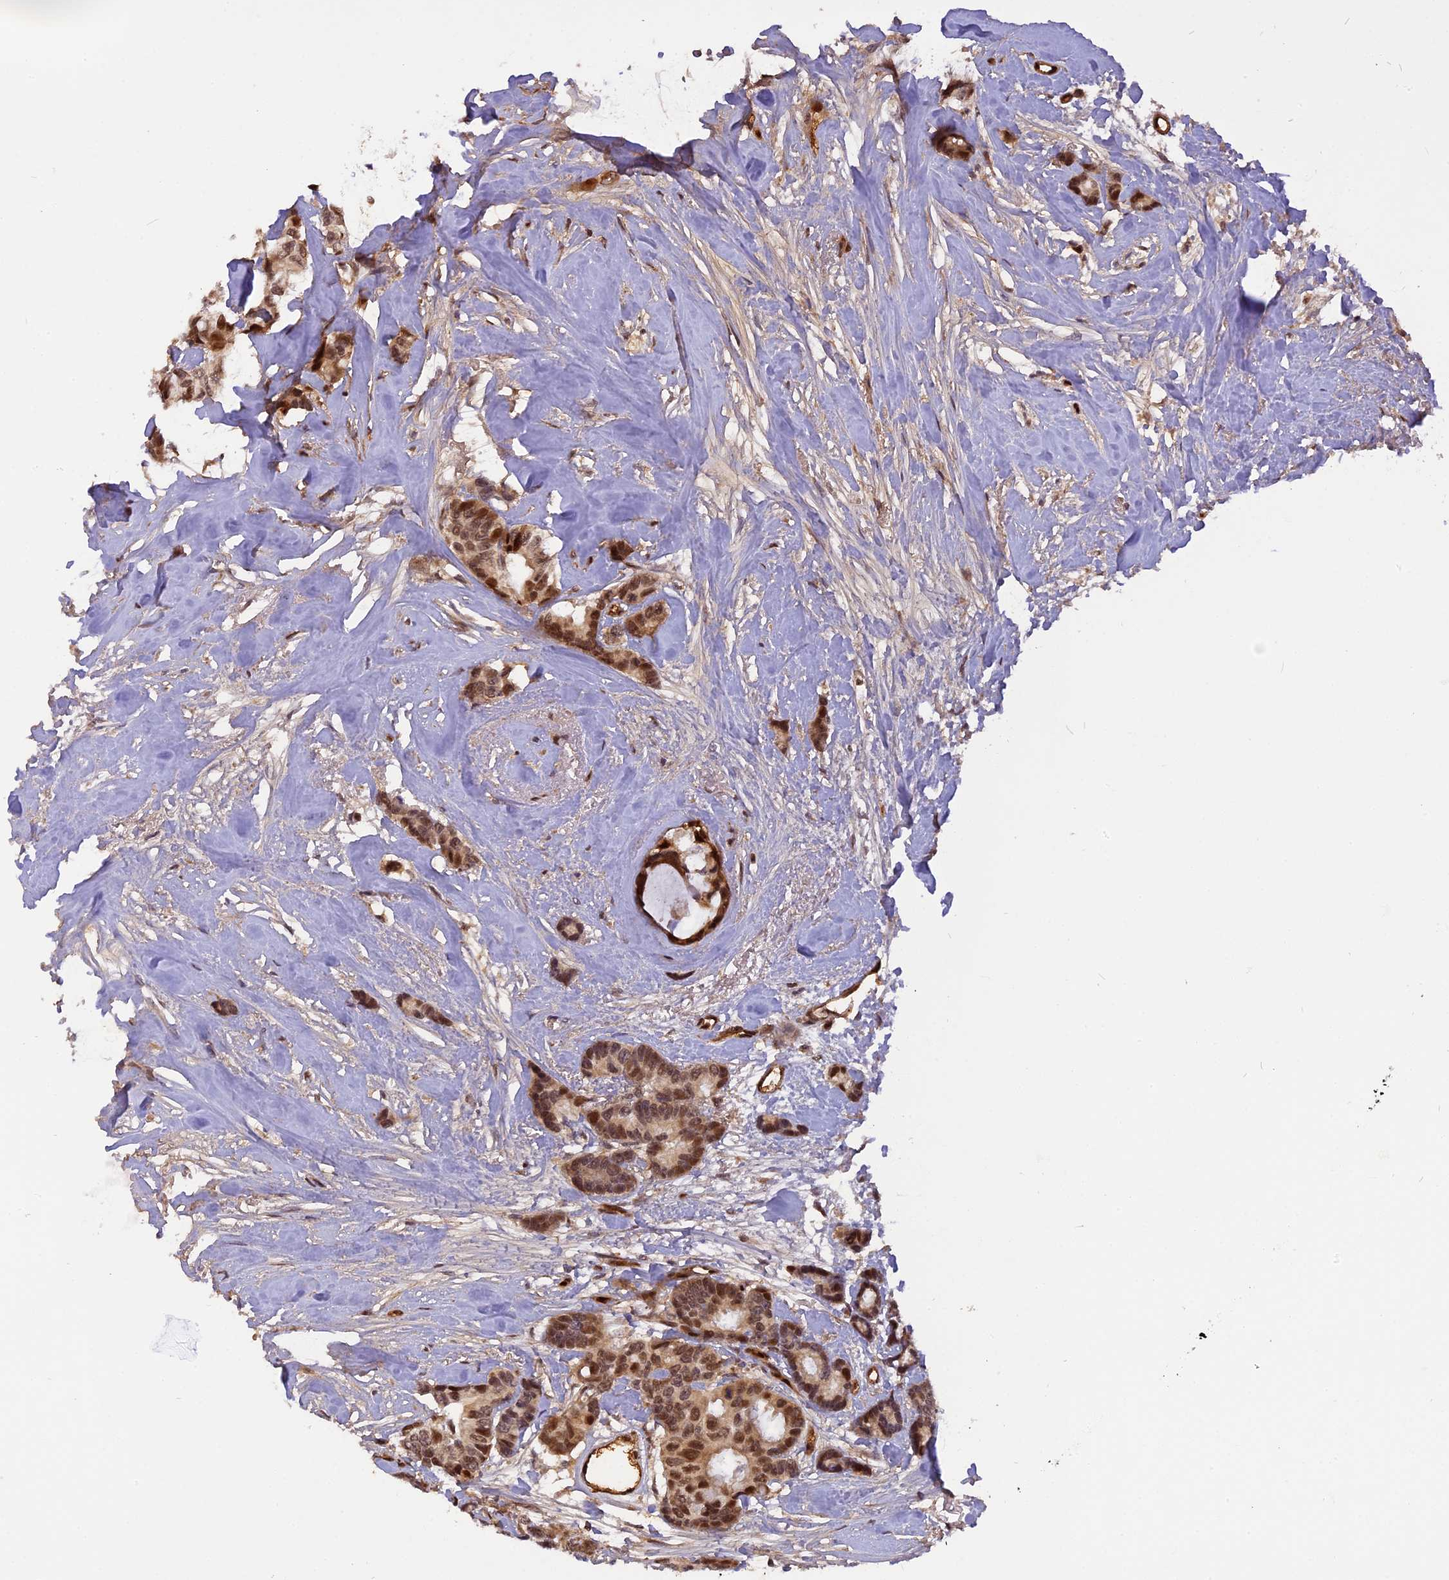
{"staining": {"intensity": "moderate", "quantity": ">75%", "location": "nuclear"}, "tissue": "breast cancer", "cell_type": "Tumor cells", "image_type": "cancer", "snomed": [{"axis": "morphology", "description": "Duct carcinoma"}, {"axis": "topography", "description": "Breast"}], "caption": "Protein expression analysis of breast invasive ductal carcinoma displays moderate nuclear expression in about >75% of tumor cells.", "gene": "MICALL1", "patient": {"sex": "female", "age": 87}}